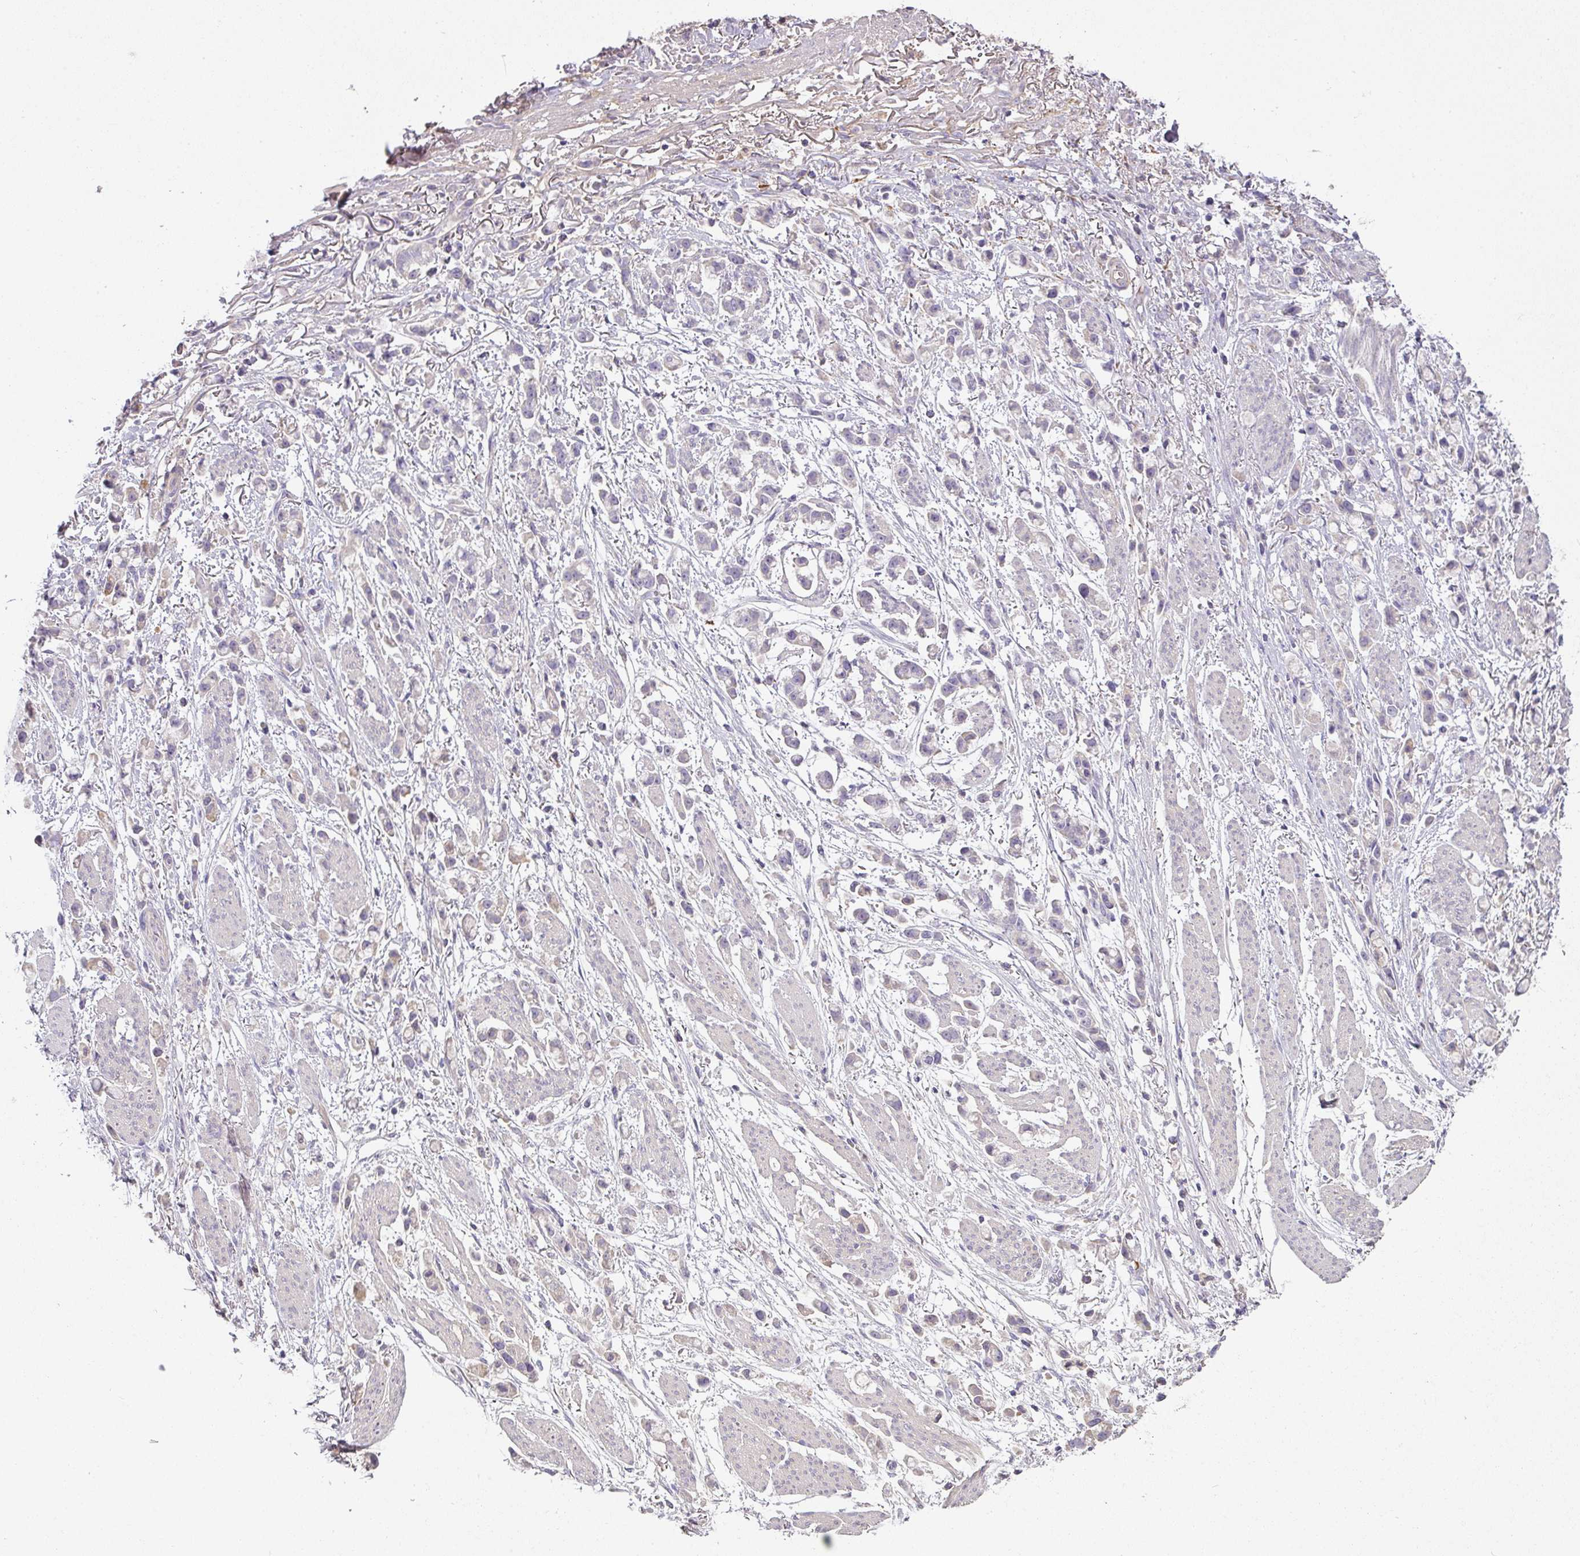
{"staining": {"intensity": "negative", "quantity": "none", "location": "none"}, "tissue": "stomach cancer", "cell_type": "Tumor cells", "image_type": "cancer", "snomed": [{"axis": "morphology", "description": "Adenocarcinoma, NOS"}, {"axis": "topography", "description": "Stomach"}], "caption": "This is an immunohistochemistry (IHC) micrograph of human stomach adenocarcinoma. There is no positivity in tumor cells.", "gene": "CCZ1", "patient": {"sex": "female", "age": 81}}